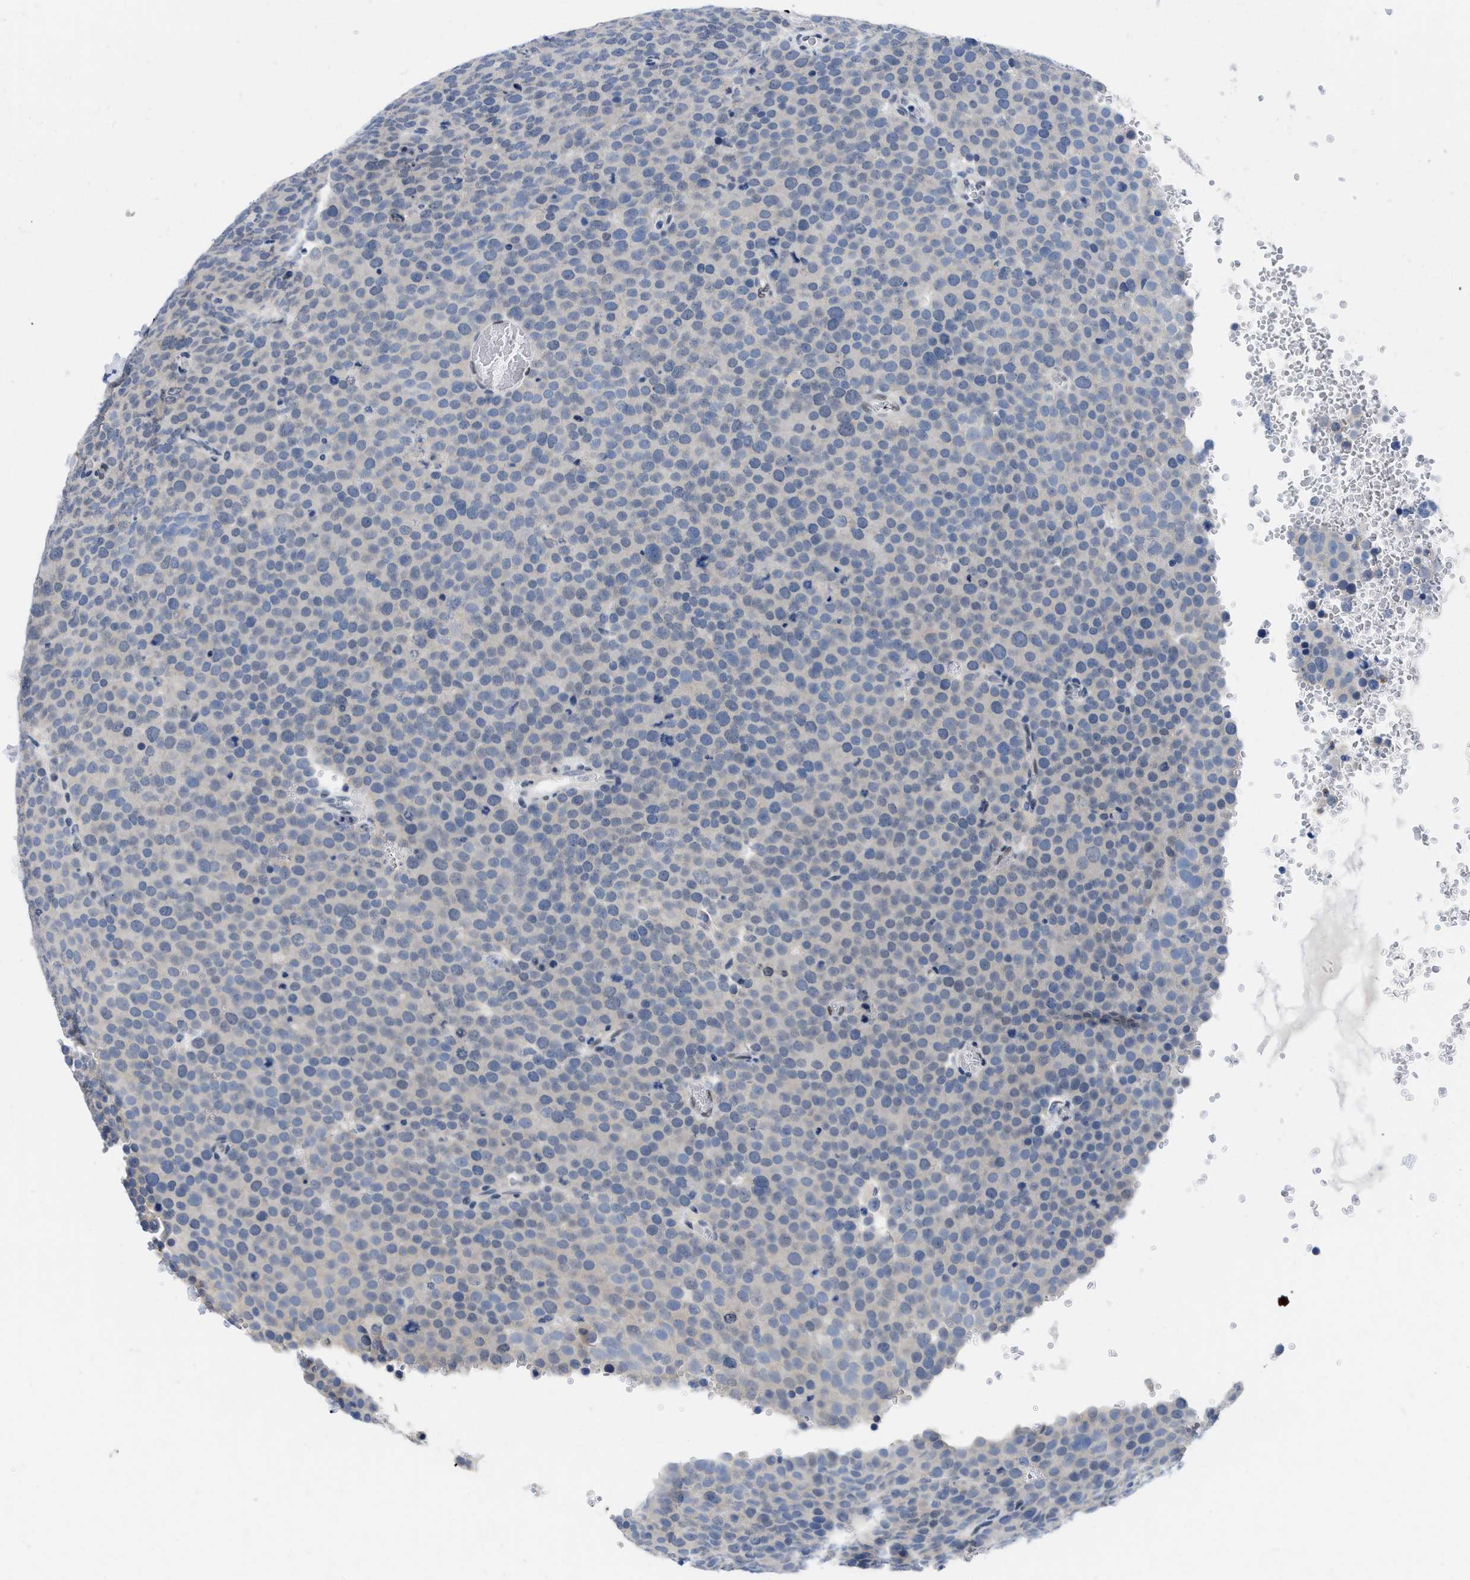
{"staining": {"intensity": "negative", "quantity": "none", "location": "none"}, "tissue": "testis cancer", "cell_type": "Tumor cells", "image_type": "cancer", "snomed": [{"axis": "morphology", "description": "Normal tissue, NOS"}, {"axis": "morphology", "description": "Seminoma, NOS"}, {"axis": "topography", "description": "Testis"}], "caption": "An image of human testis cancer is negative for staining in tumor cells.", "gene": "NFIX", "patient": {"sex": "male", "age": 71}}